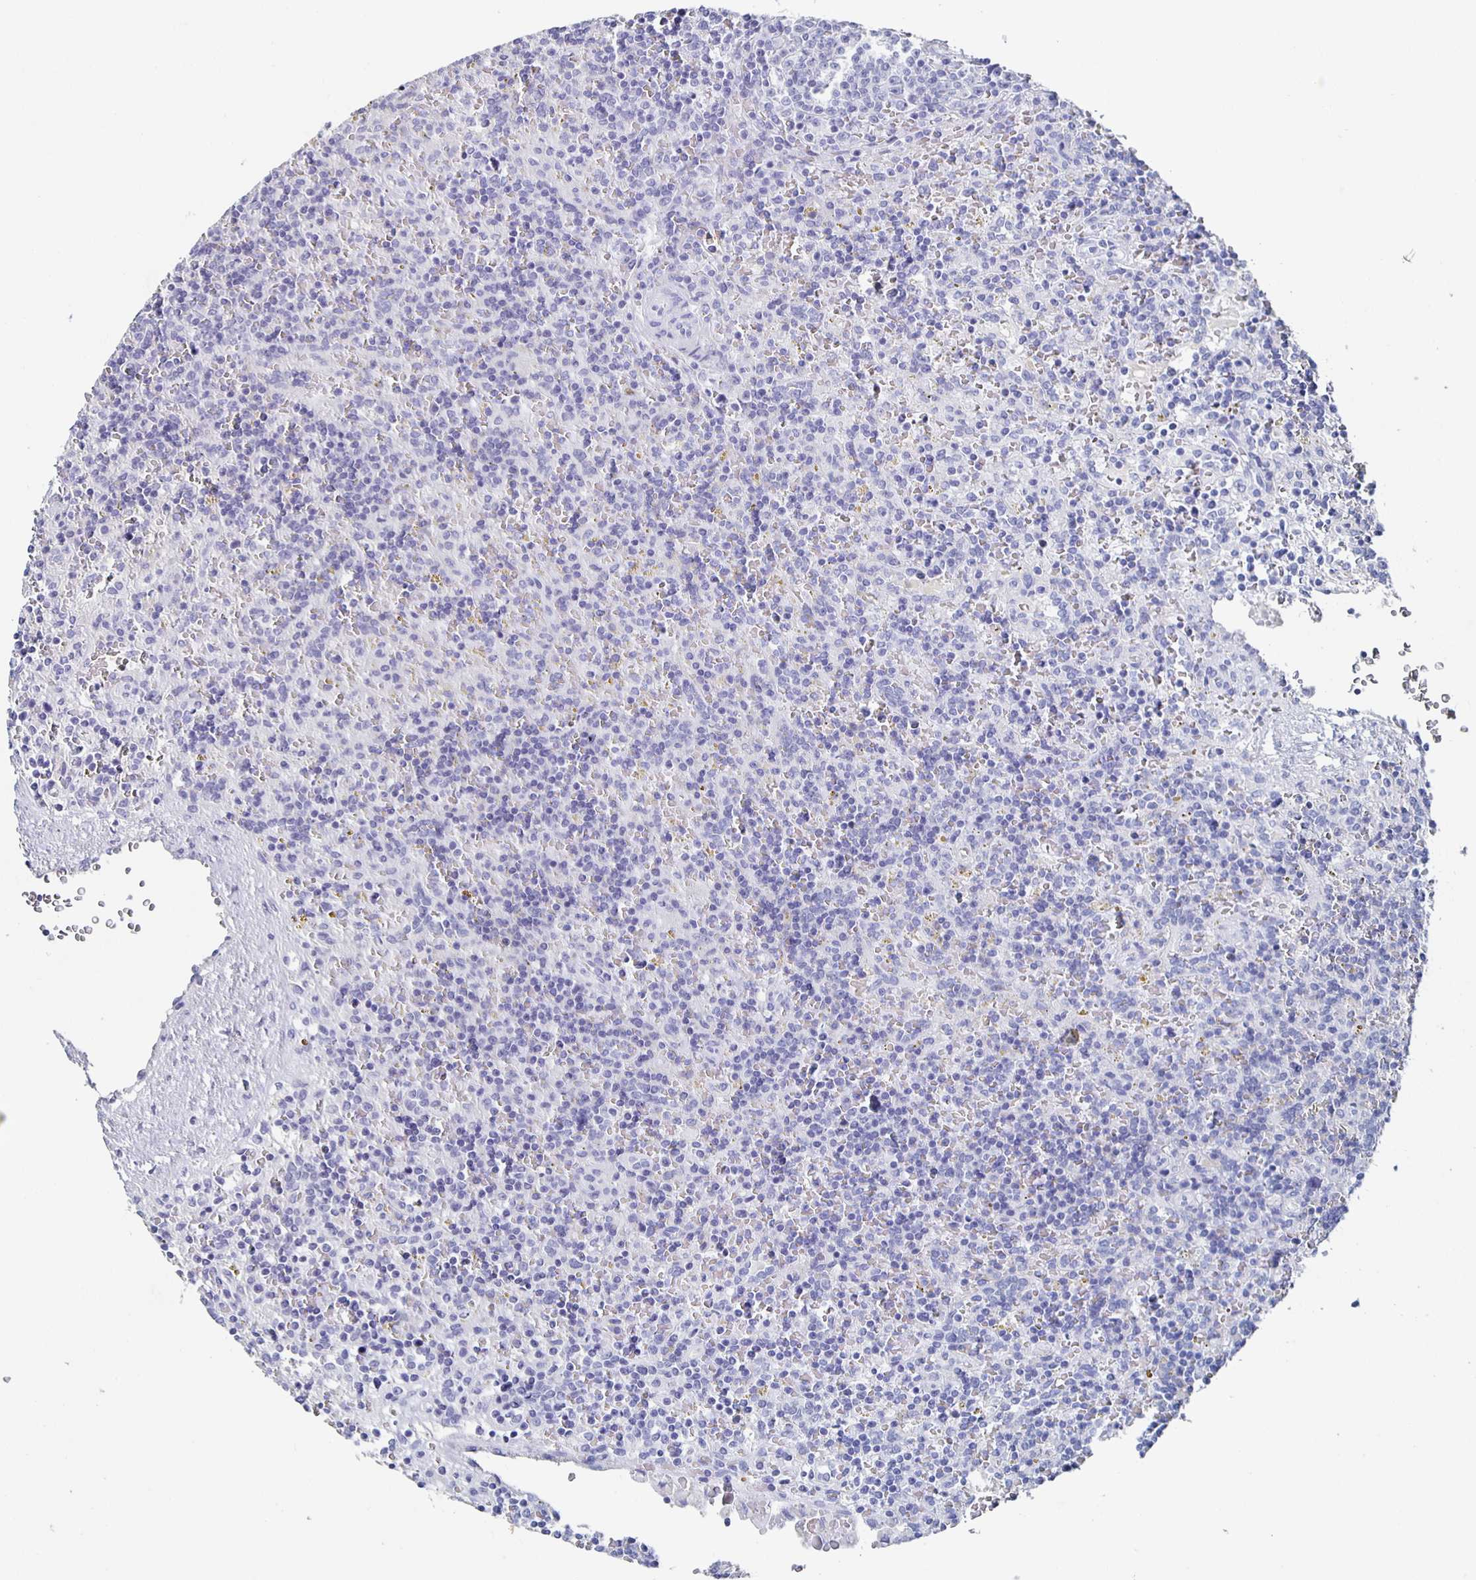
{"staining": {"intensity": "negative", "quantity": "none", "location": "none"}, "tissue": "lymphoma", "cell_type": "Tumor cells", "image_type": "cancer", "snomed": [{"axis": "morphology", "description": "Malignant lymphoma, non-Hodgkin's type, Low grade"}, {"axis": "topography", "description": "Spleen"}], "caption": "Immunohistochemistry image of neoplastic tissue: malignant lymphoma, non-Hodgkin's type (low-grade) stained with DAB demonstrates no significant protein expression in tumor cells.", "gene": "SLC34A2", "patient": {"sex": "male", "age": 67}}